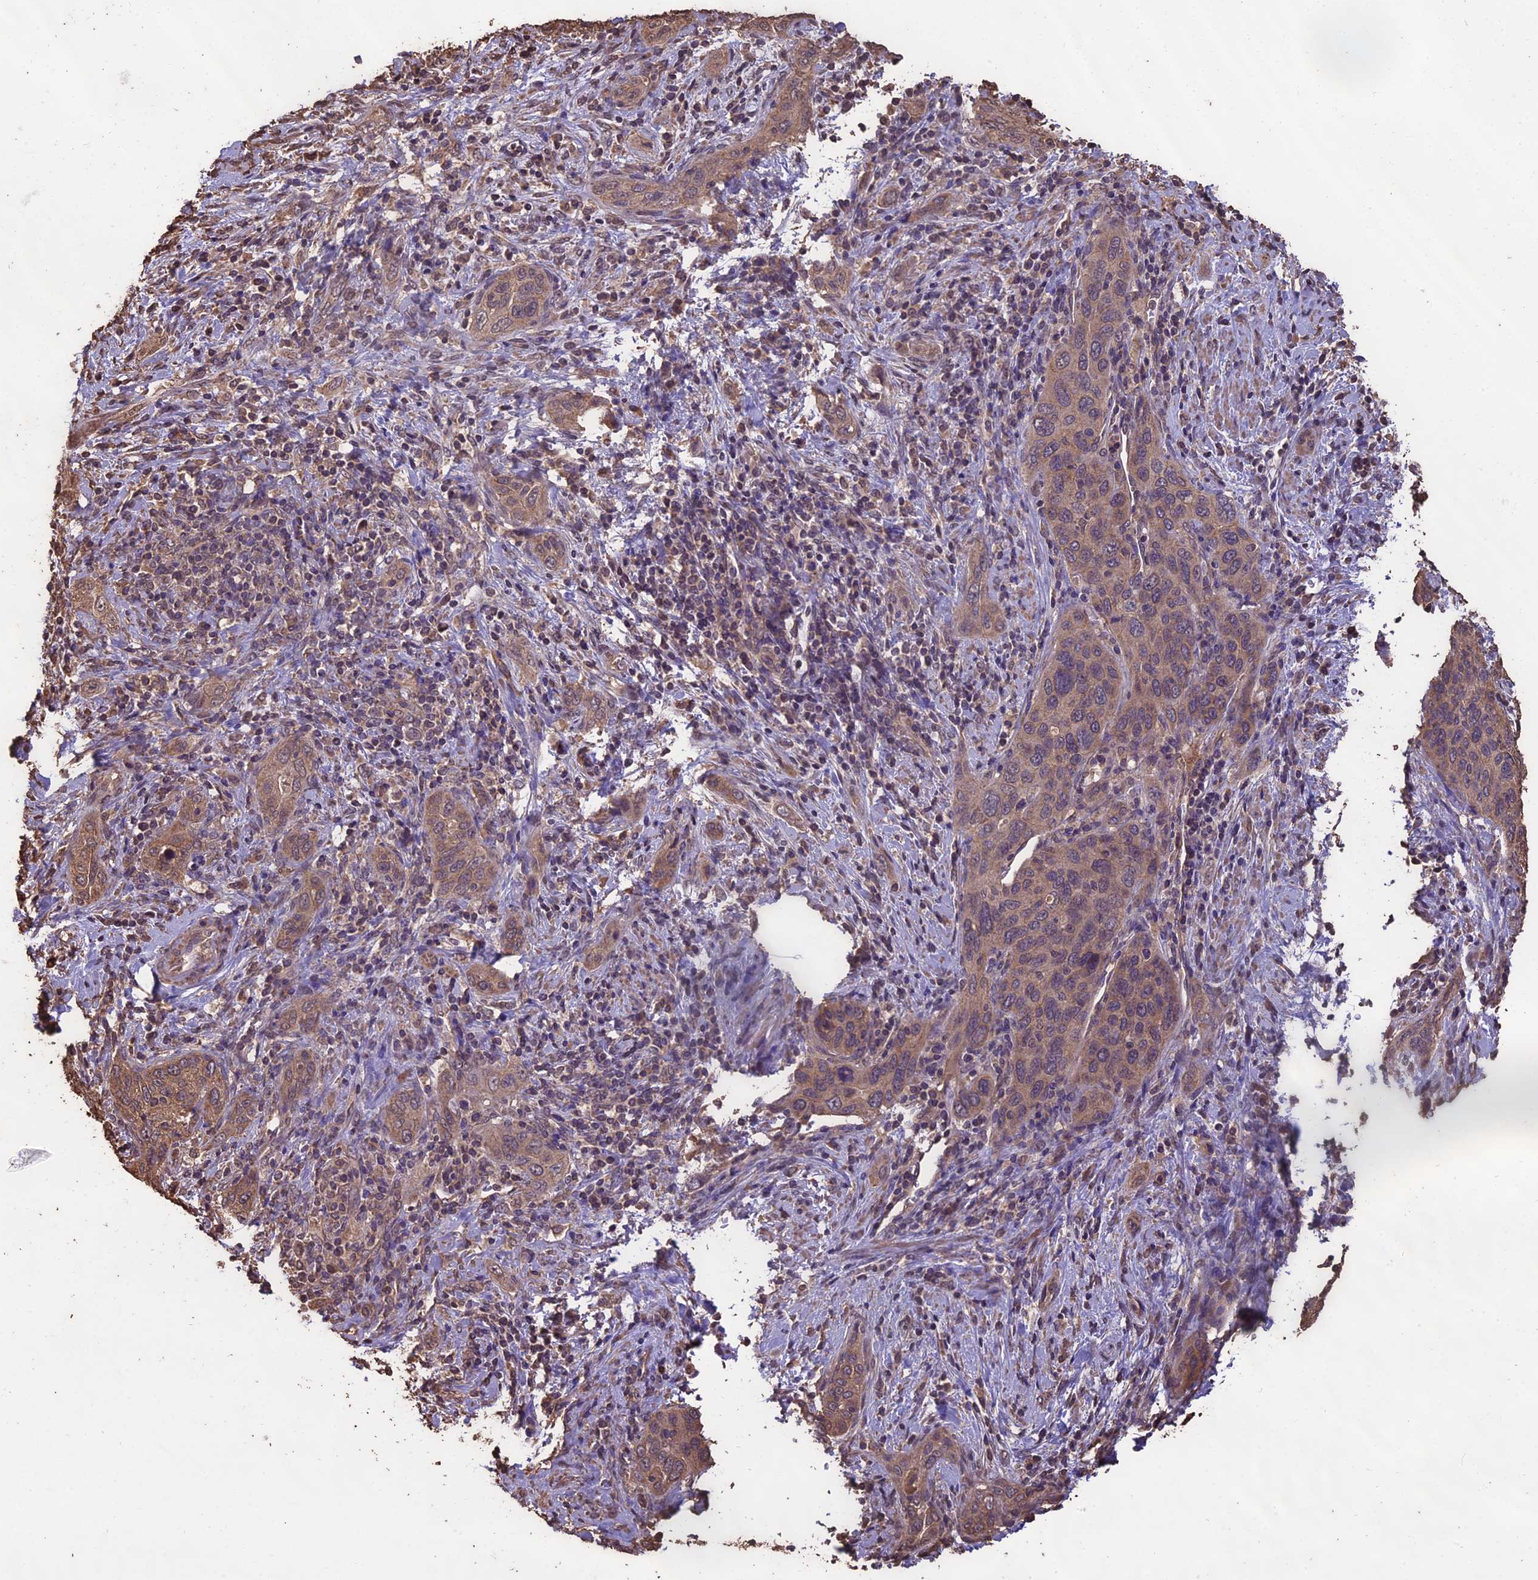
{"staining": {"intensity": "weak", "quantity": ">75%", "location": "cytoplasmic/membranous"}, "tissue": "cervical cancer", "cell_type": "Tumor cells", "image_type": "cancer", "snomed": [{"axis": "morphology", "description": "Squamous cell carcinoma, NOS"}, {"axis": "topography", "description": "Cervix"}], "caption": "Protein staining of cervical cancer tissue exhibits weak cytoplasmic/membranous staining in about >75% of tumor cells.", "gene": "PGPEP1L", "patient": {"sex": "female", "age": 60}}